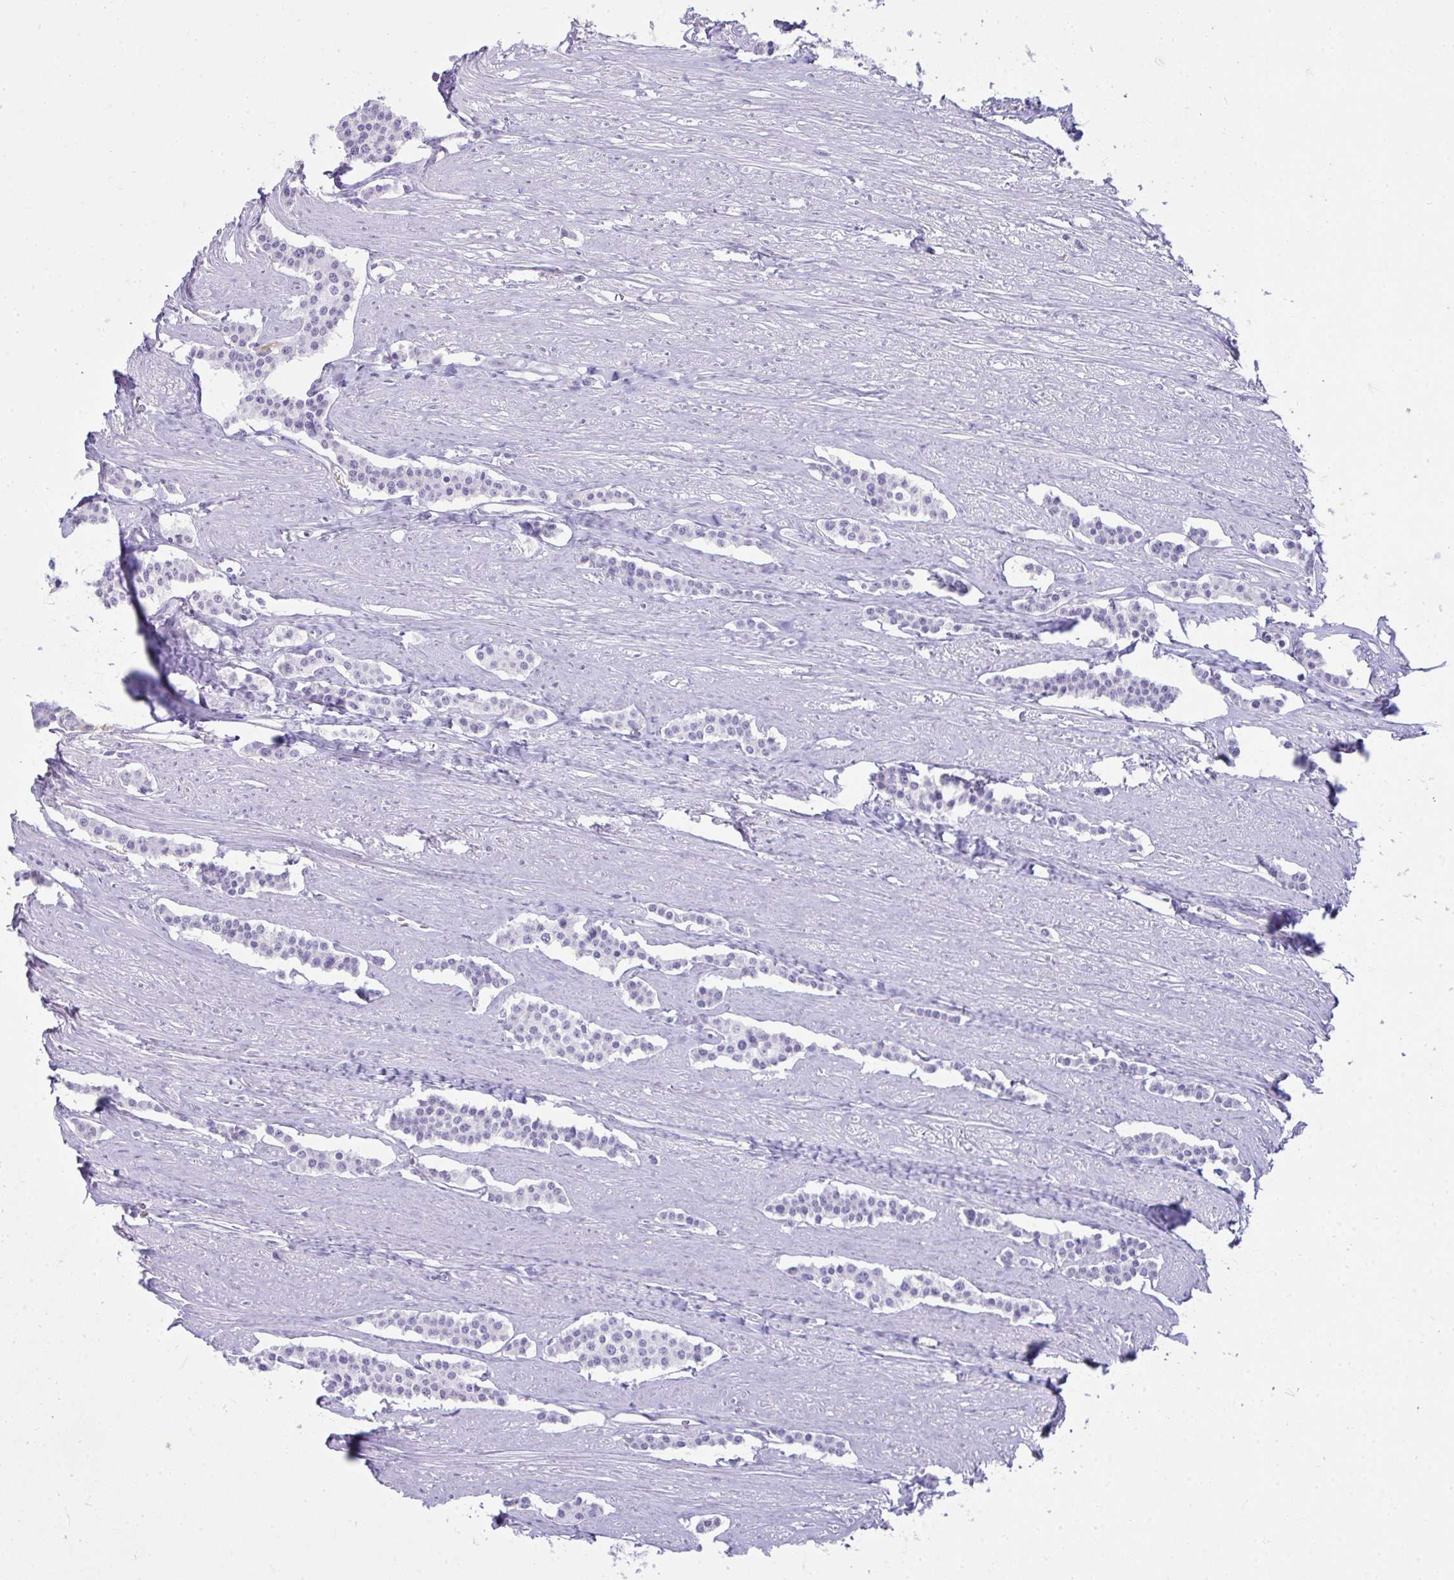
{"staining": {"intensity": "negative", "quantity": "none", "location": "none"}, "tissue": "carcinoid", "cell_type": "Tumor cells", "image_type": "cancer", "snomed": [{"axis": "morphology", "description": "Carcinoid, malignant, NOS"}, {"axis": "topography", "description": "Small intestine"}], "caption": "Tumor cells are negative for brown protein staining in carcinoid (malignant).", "gene": "RASL10A", "patient": {"sex": "male", "age": 60}}